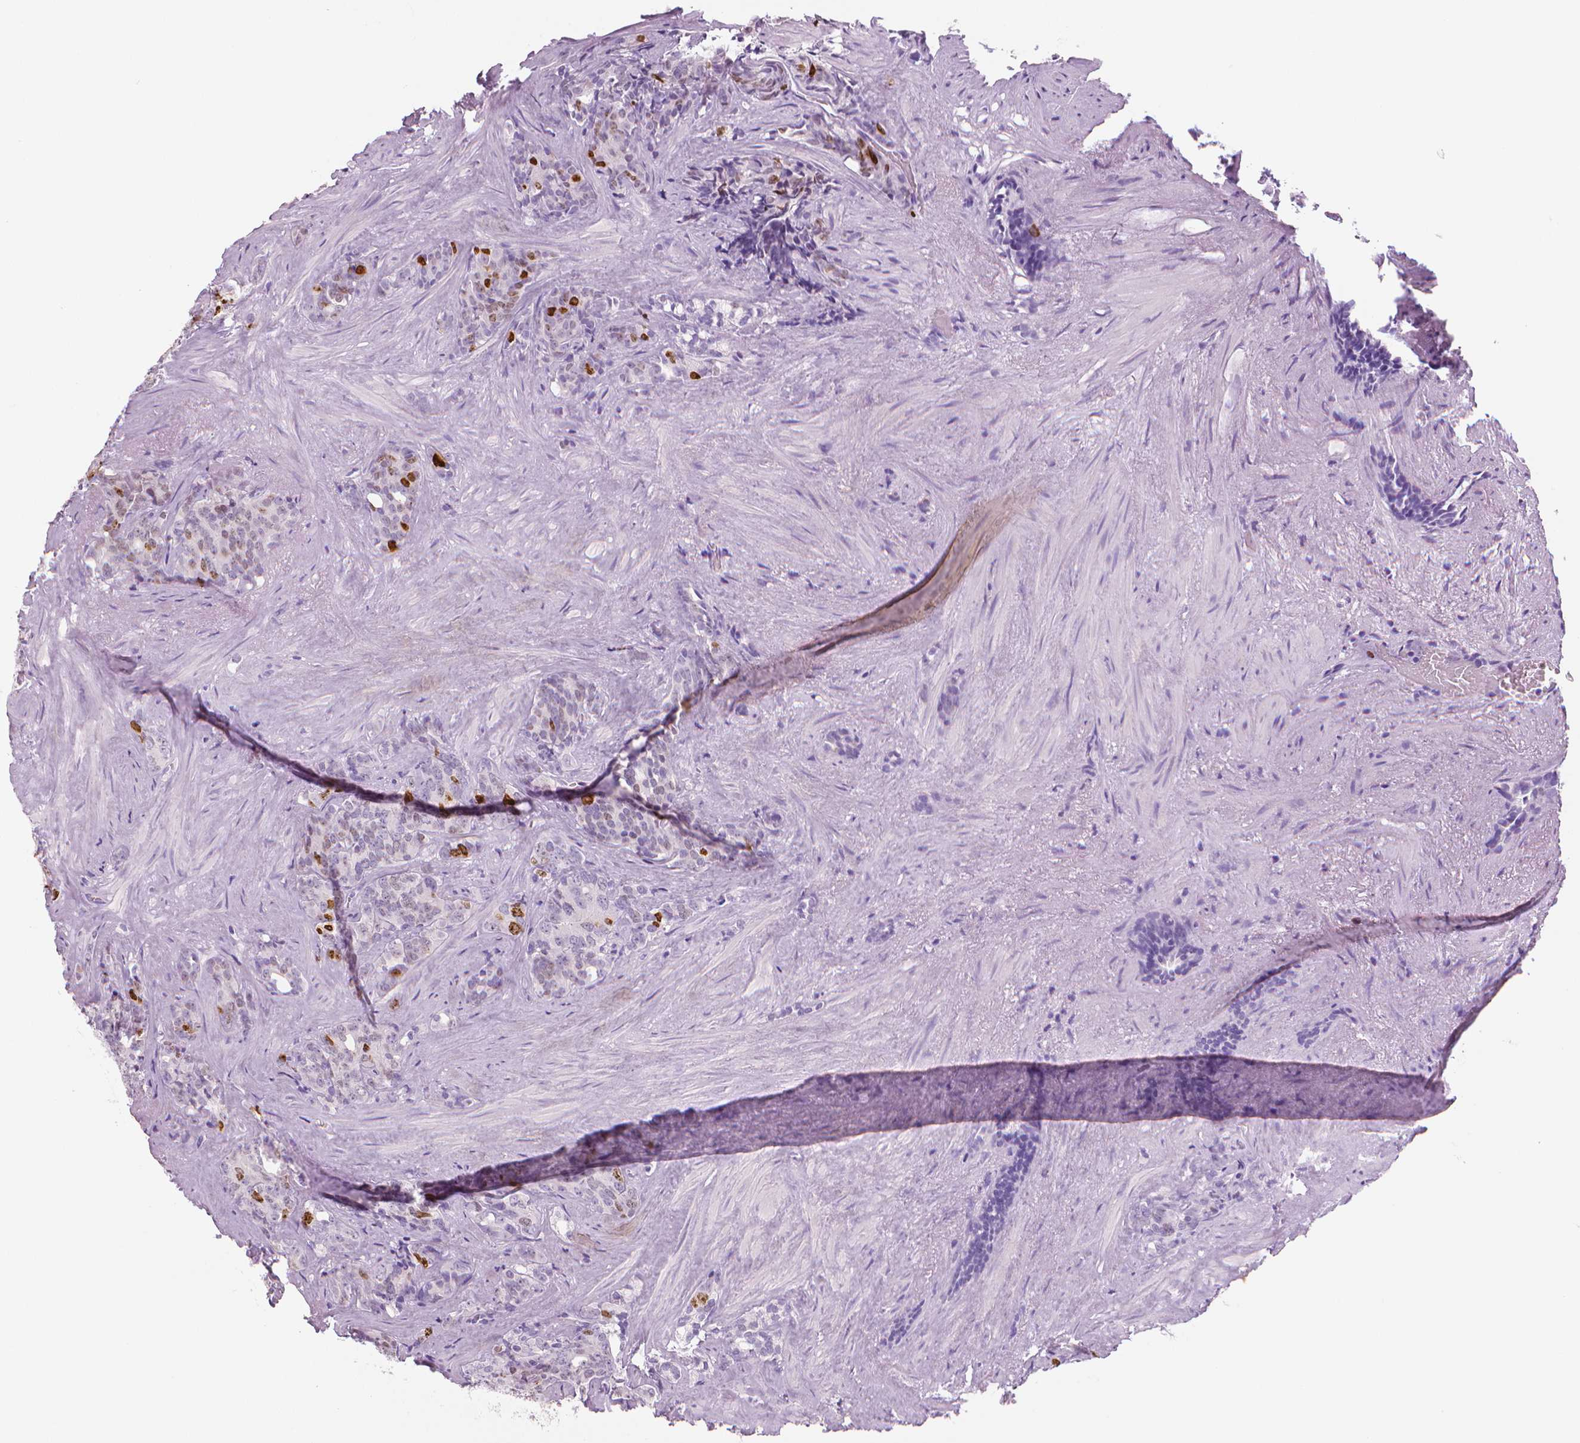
{"staining": {"intensity": "moderate", "quantity": "25%-75%", "location": "nuclear"}, "tissue": "prostate cancer", "cell_type": "Tumor cells", "image_type": "cancer", "snomed": [{"axis": "morphology", "description": "Adenocarcinoma, High grade"}, {"axis": "topography", "description": "Prostate"}], "caption": "Tumor cells display moderate nuclear staining in approximately 25%-75% of cells in prostate high-grade adenocarcinoma.", "gene": "MKI67", "patient": {"sex": "male", "age": 84}}